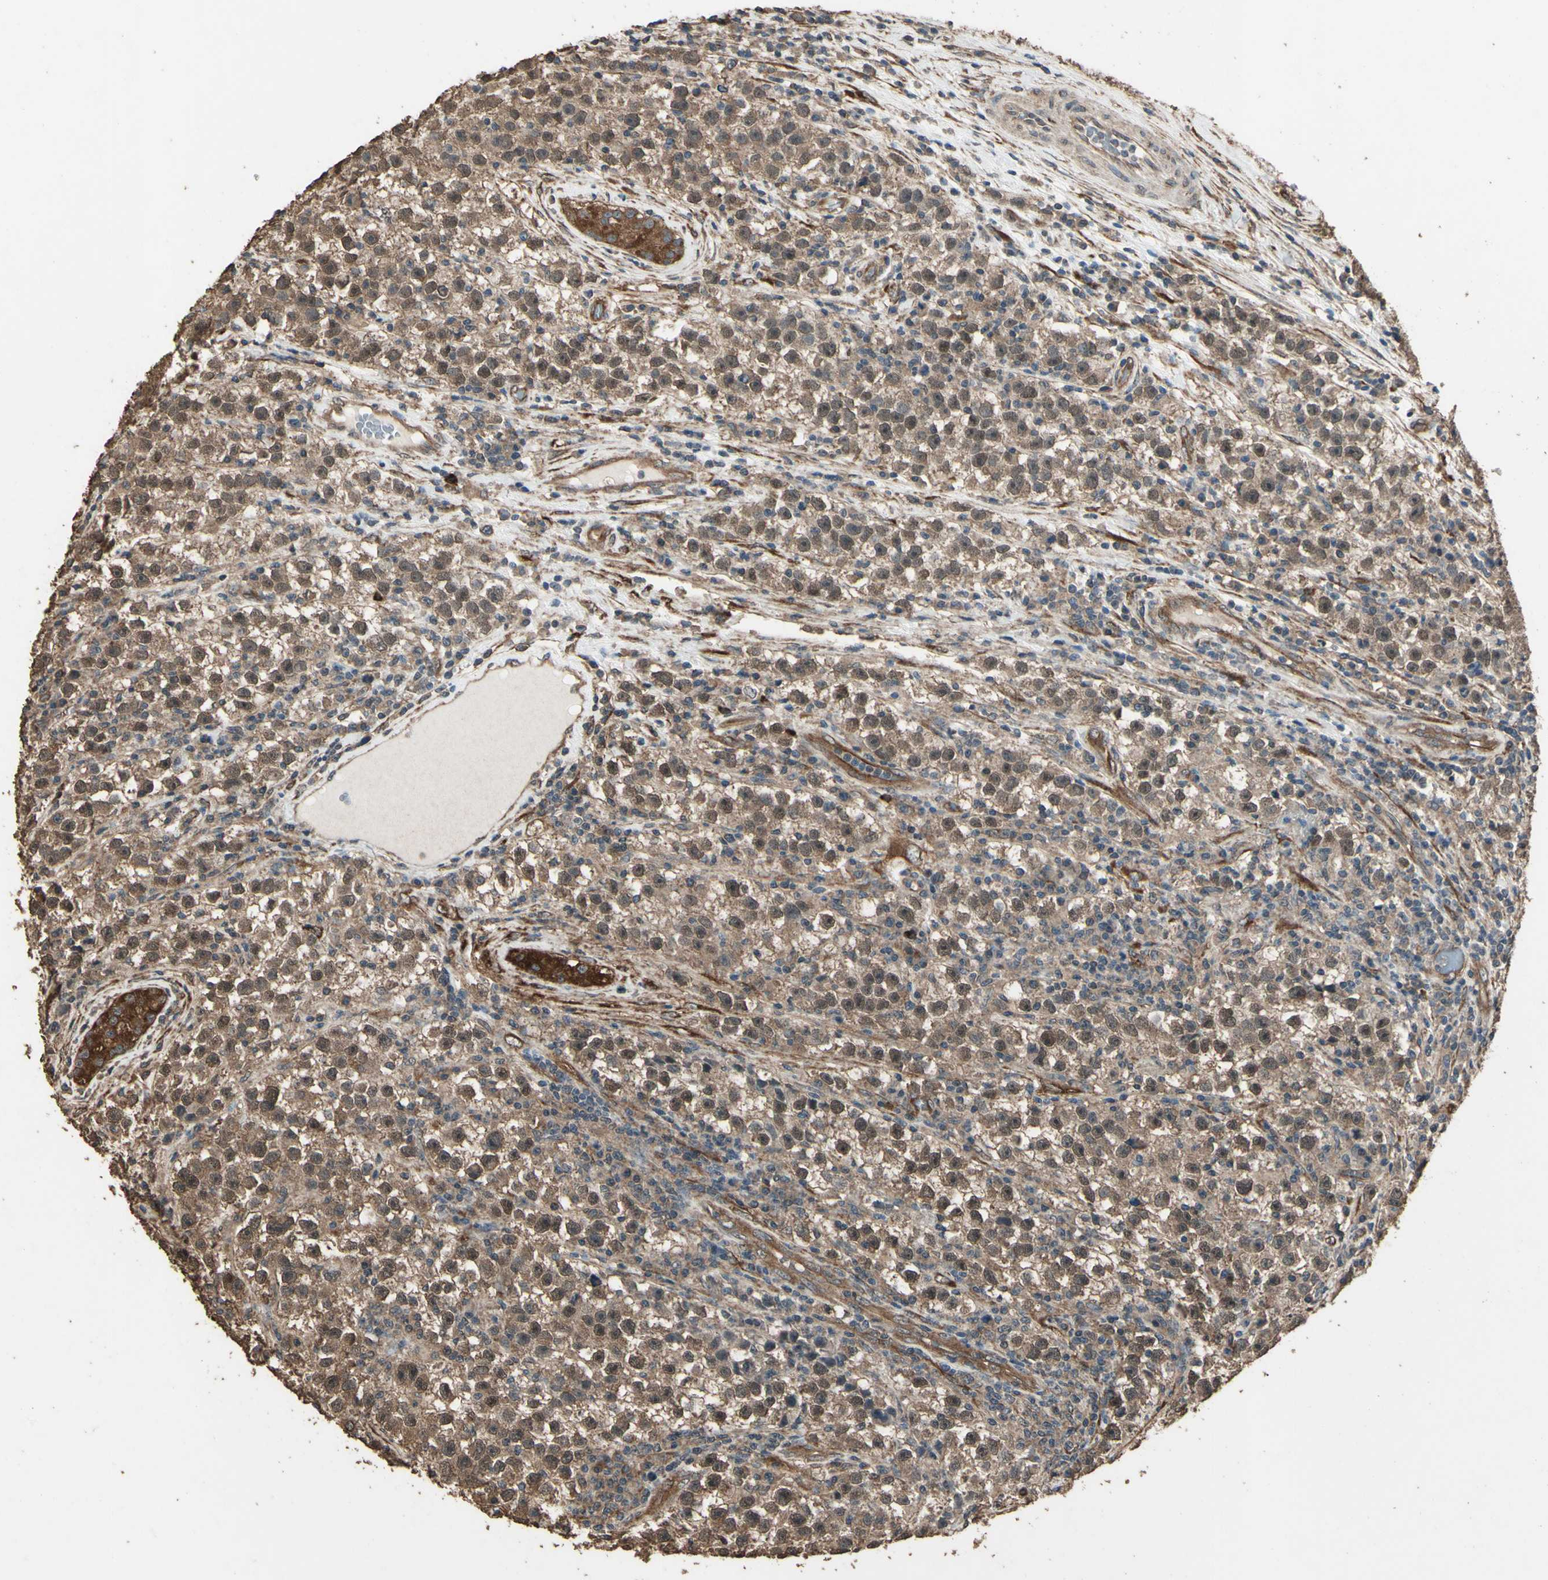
{"staining": {"intensity": "moderate", "quantity": ">75%", "location": "cytoplasmic/membranous"}, "tissue": "testis cancer", "cell_type": "Tumor cells", "image_type": "cancer", "snomed": [{"axis": "morphology", "description": "Seminoma, NOS"}, {"axis": "topography", "description": "Testis"}], "caption": "Seminoma (testis) tissue shows moderate cytoplasmic/membranous positivity in about >75% of tumor cells The staining is performed using DAB brown chromogen to label protein expression. The nuclei are counter-stained blue using hematoxylin.", "gene": "TSPO", "patient": {"sex": "male", "age": 22}}